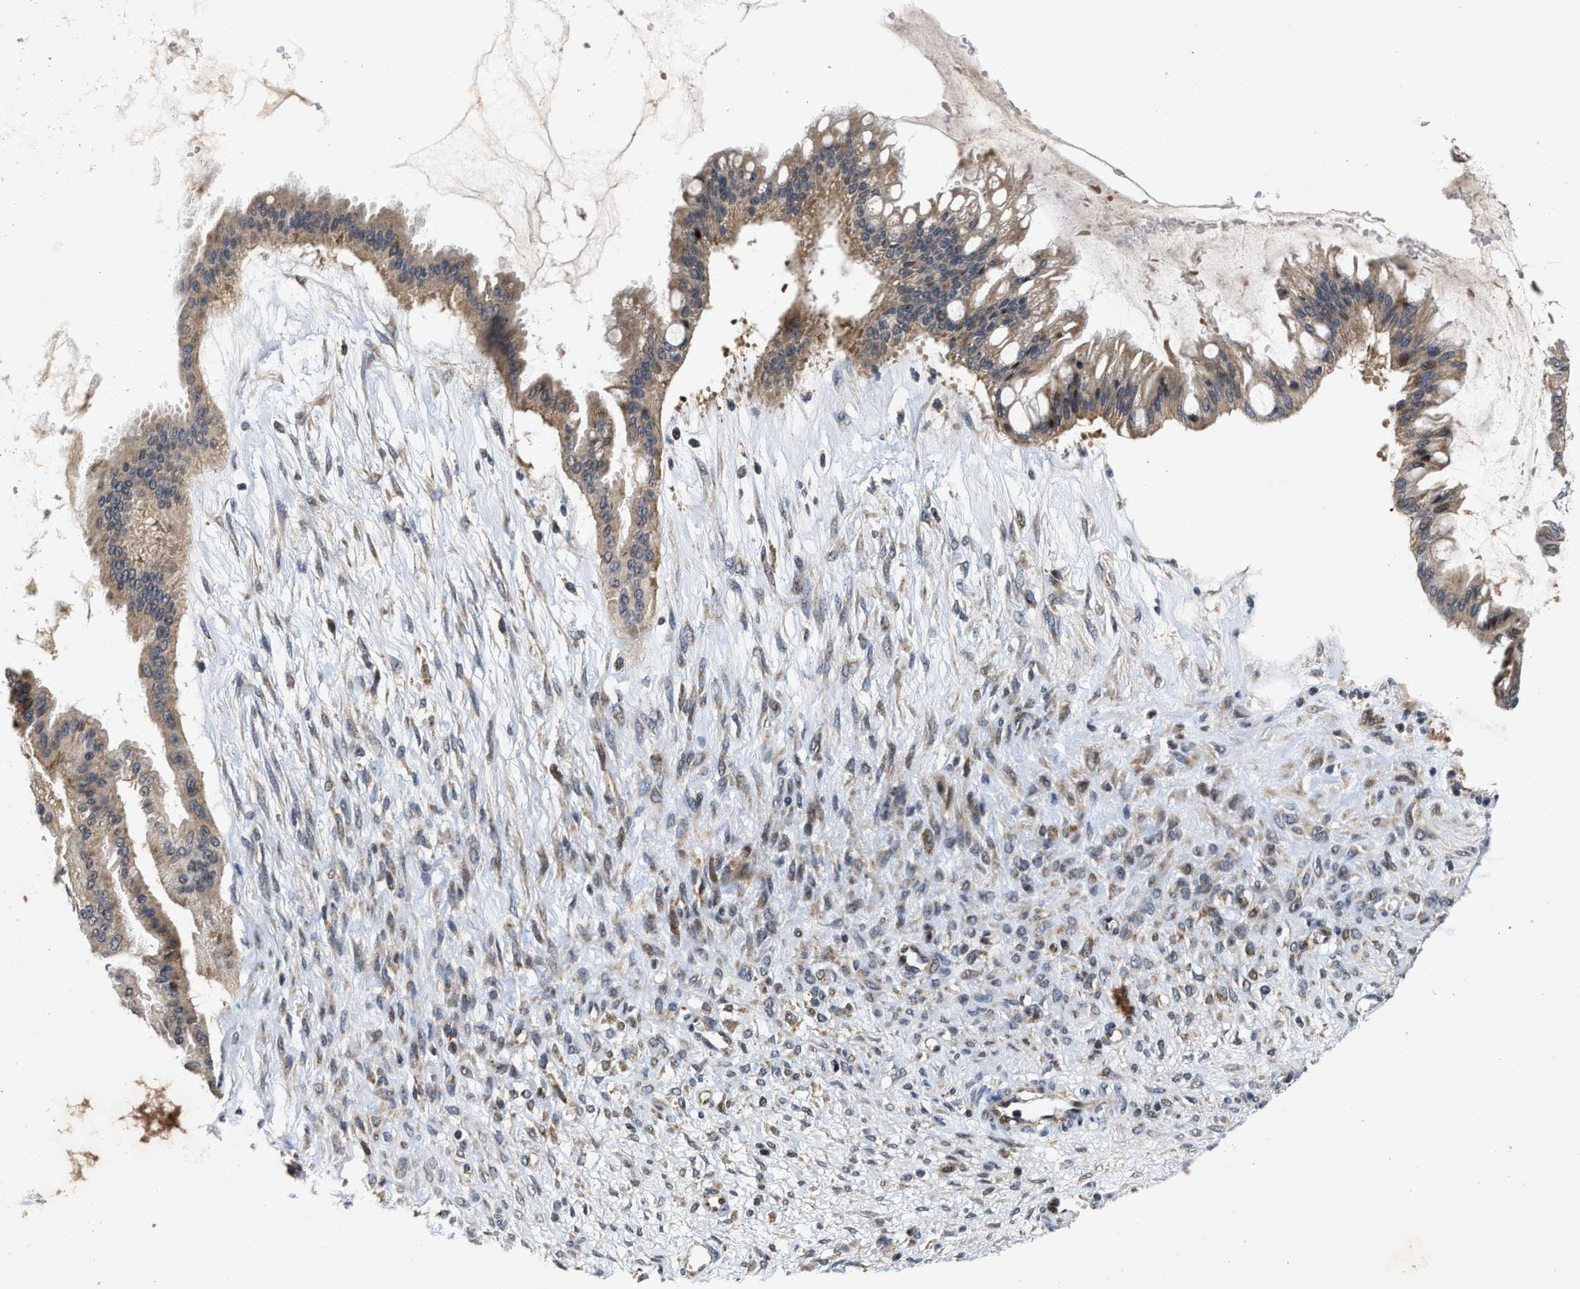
{"staining": {"intensity": "weak", "quantity": ">75%", "location": "cytoplasmic/membranous"}, "tissue": "ovarian cancer", "cell_type": "Tumor cells", "image_type": "cancer", "snomed": [{"axis": "morphology", "description": "Cystadenocarcinoma, mucinous, NOS"}, {"axis": "topography", "description": "Ovary"}], "caption": "Tumor cells display low levels of weak cytoplasmic/membranous staining in approximately >75% of cells in human ovarian cancer (mucinous cystadenocarcinoma). (DAB = brown stain, brightfield microscopy at high magnification).", "gene": "SCYL2", "patient": {"sex": "female", "age": 73}}